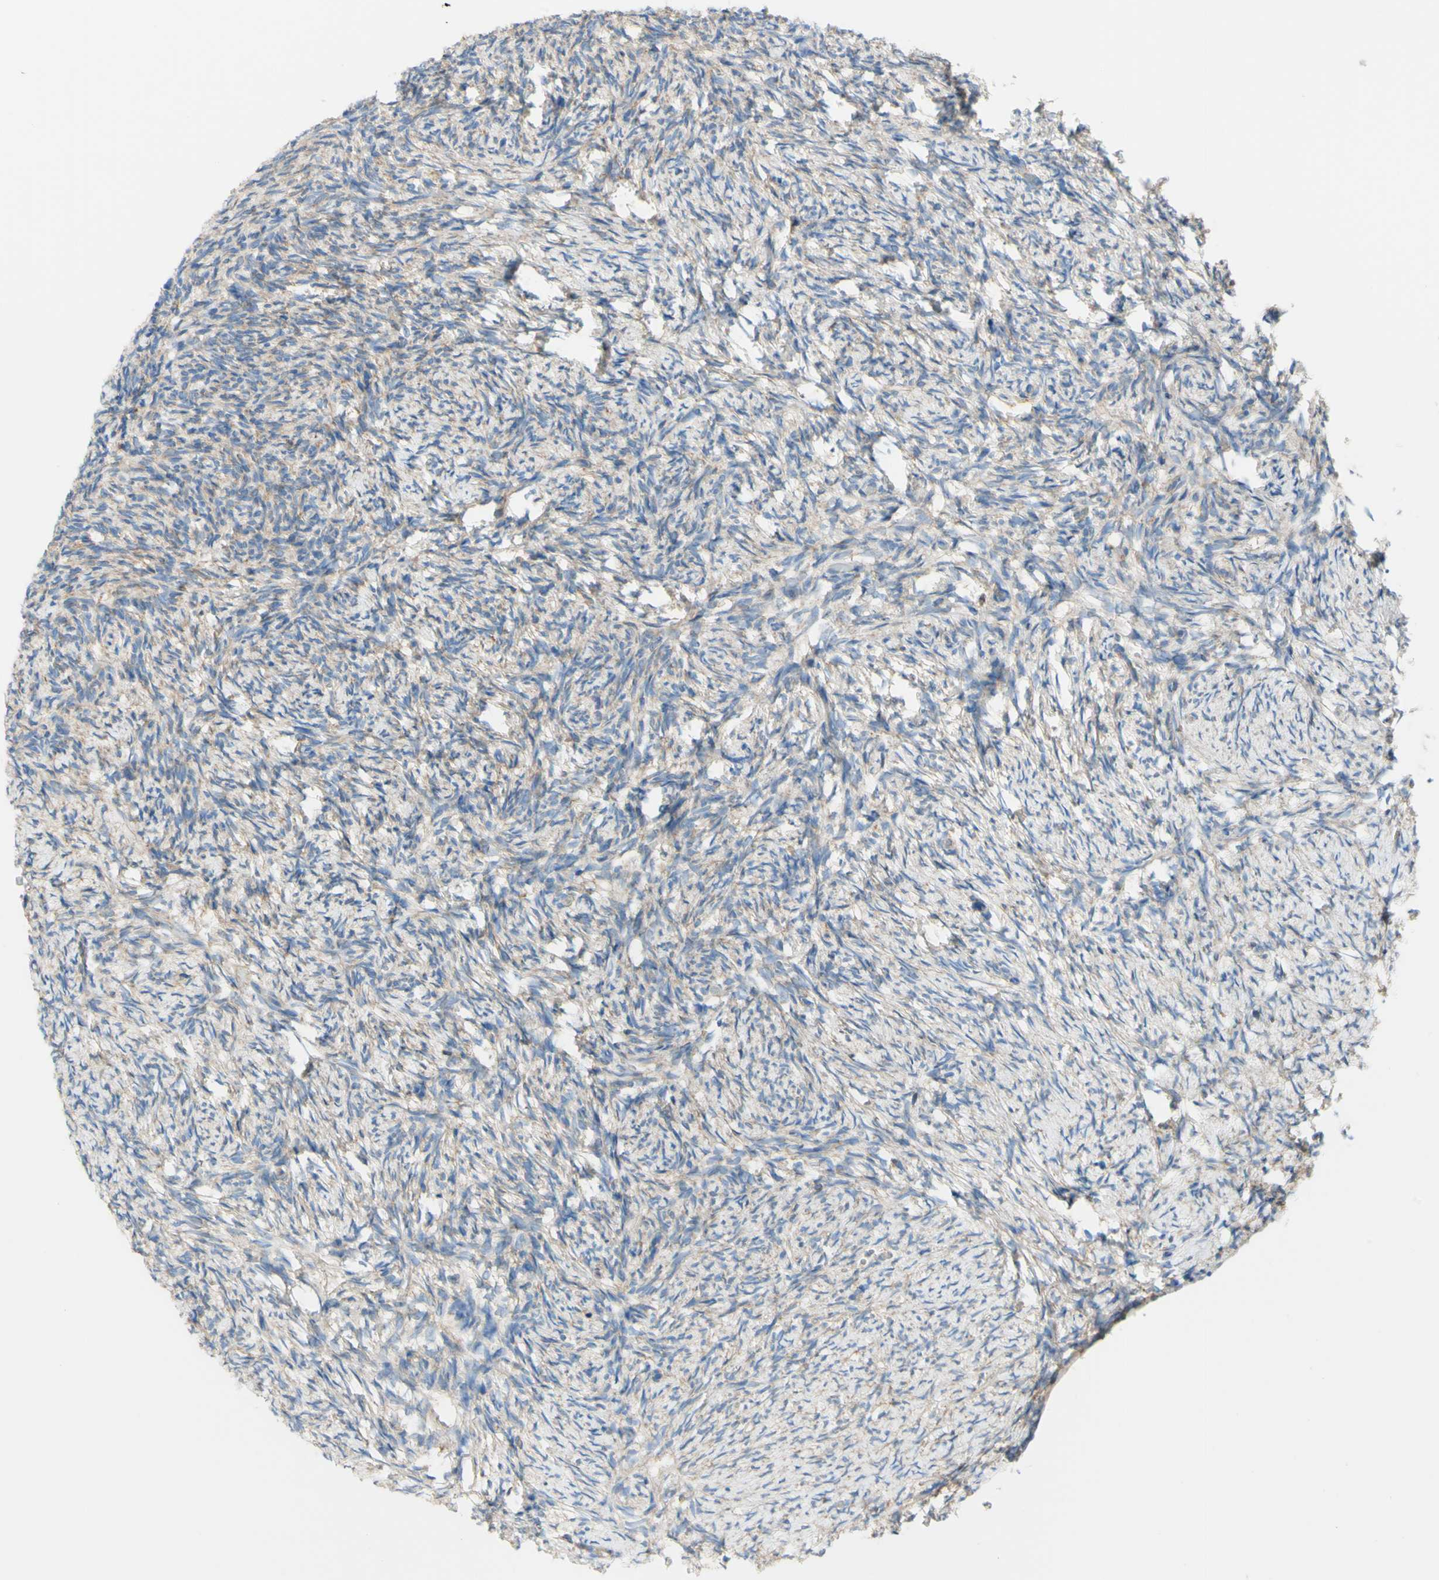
{"staining": {"intensity": "weak", "quantity": "25%-75%", "location": "cytoplasmic/membranous"}, "tissue": "ovary", "cell_type": "Ovarian stroma cells", "image_type": "normal", "snomed": [{"axis": "morphology", "description": "Normal tissue, NOS"}, {"axis": "topography", "description": "Ovary"}], "caption": "Weak cytoplasmic/membranous expression for a protein is identified in about 25%-75% of ovarian stroma cells of benign ovary using IHC.", "gene": "RETREG2", "patient": {"sex": "female", "age": 60}}